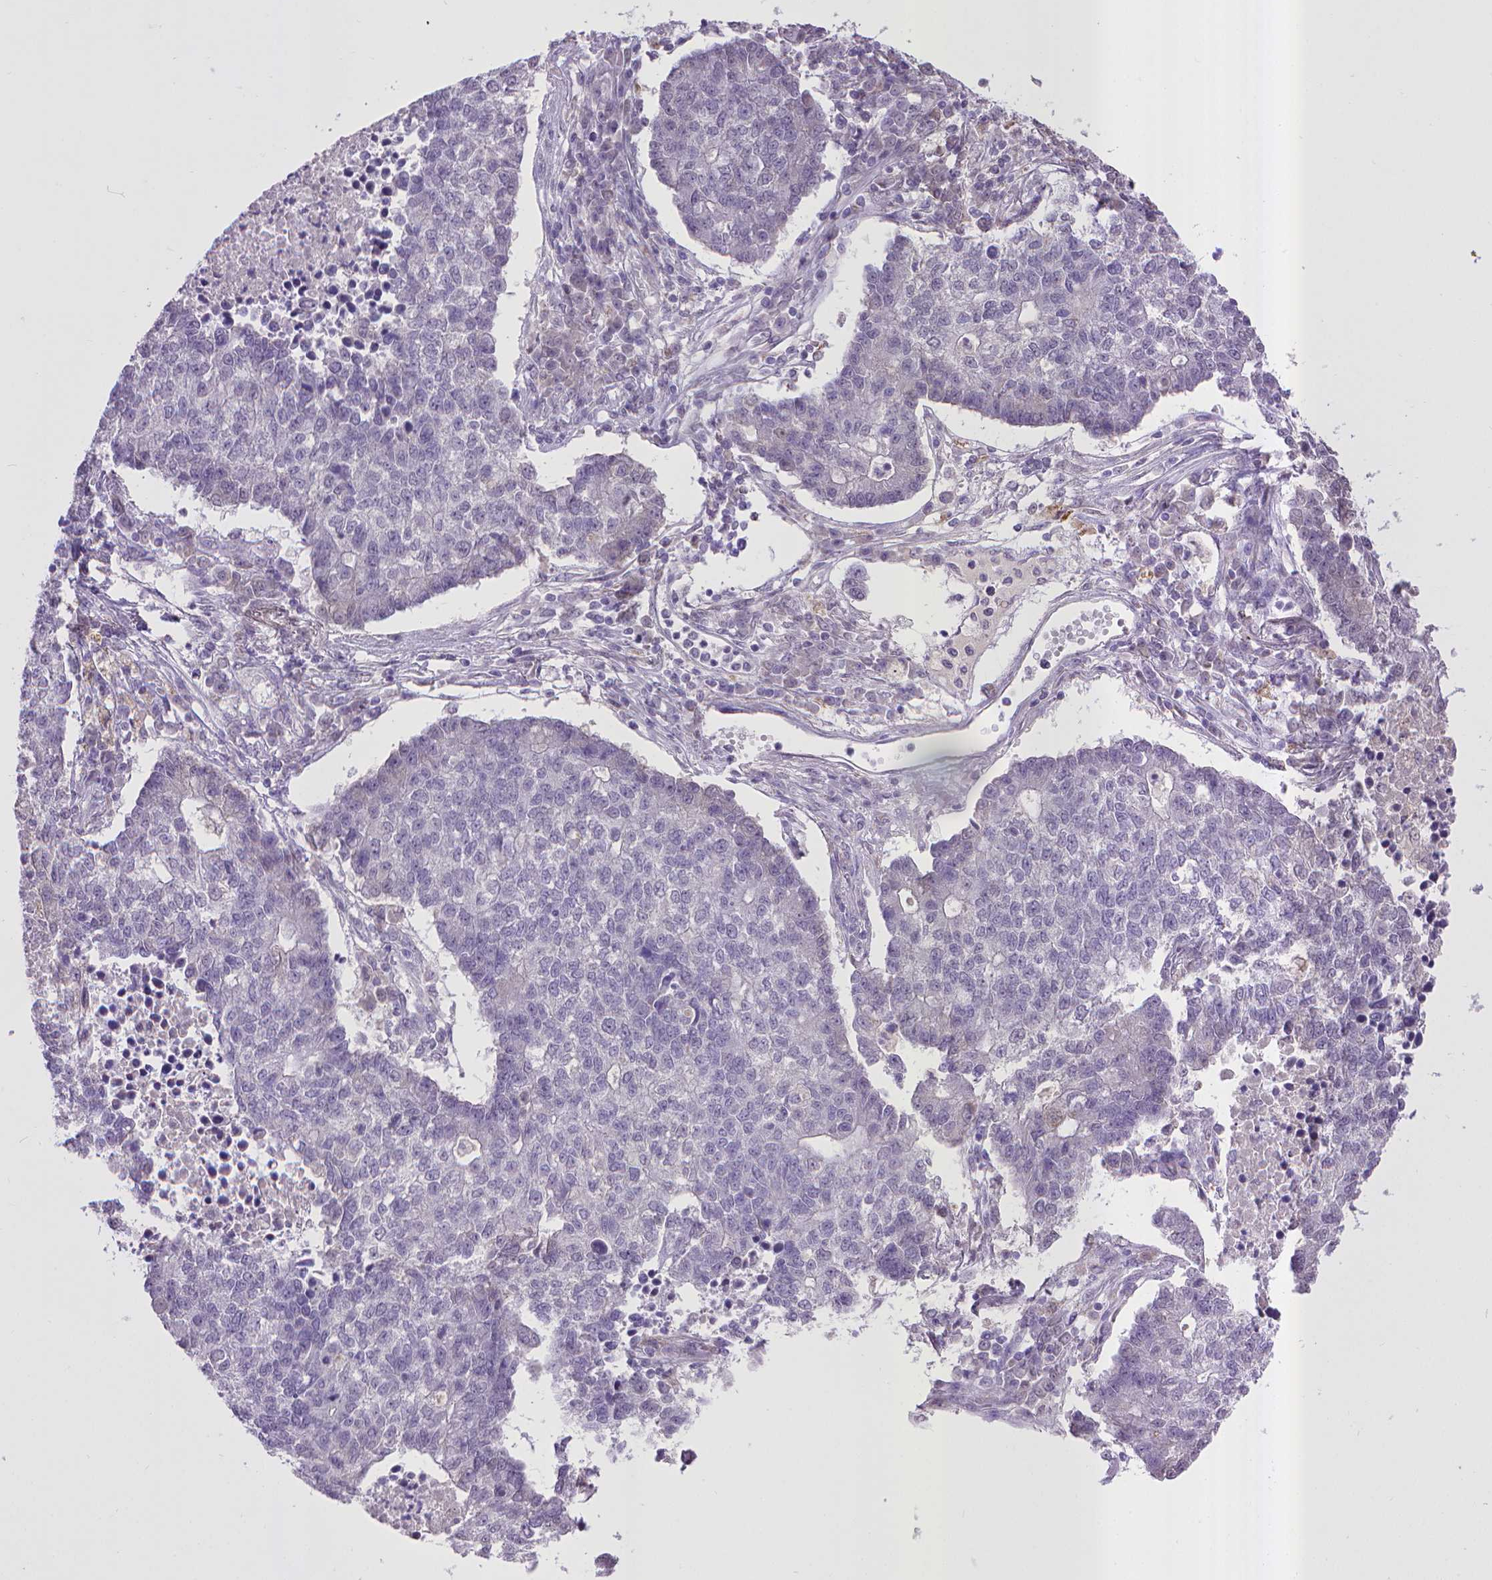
{"staining": {"intensity": "negative", "quantity": "none", "location": "none"}, "tissue": "lung cancer", "cell_type": "Tumor cells", "image_type": "cancer", "snomed": [{"axis": "morphology", "description": "Adenocarcinoma, NOS"}, {"axis": "topography", "description": "Lung"}], "caption": "Immunohistochemistry micrograph of neoplastic tissue: human lung cancer (adenocarcinoma) stained with DAB exhibits no significant protein positivity in tumor cells.", "gene": "KMO", "patient": {"sex": "male", "age": 57}}